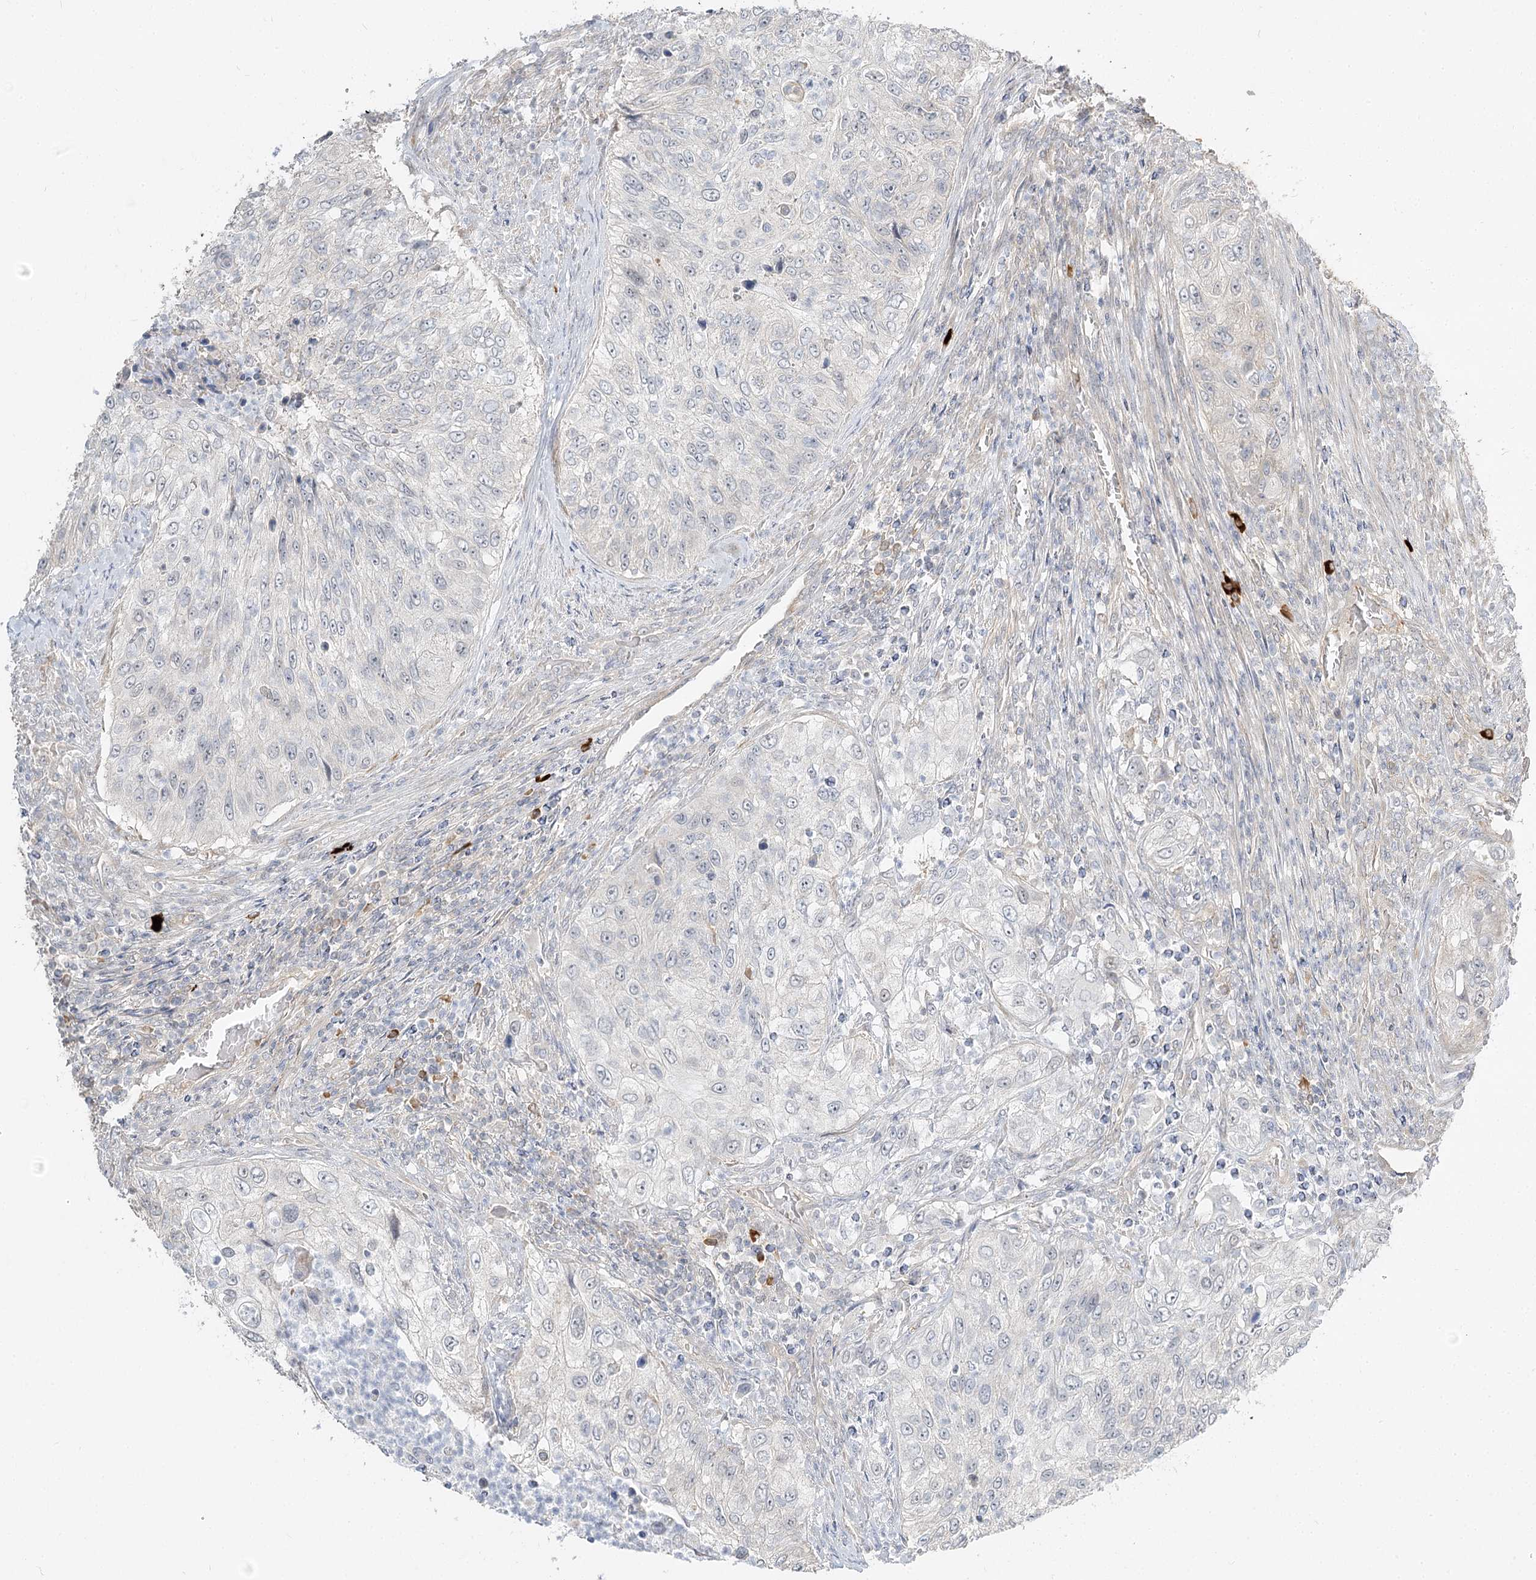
{"staining": {"intensity": "negative", "quantity": "none", "location": "none"}, "tissue": "urothelial cancer", "cell_type": "Tumor cells", "image_type": "cancer", "snomed": [{"axis": "morphology", "description": "Urothelial carcinoma, High grade"}, {"axis": "topography", "description": "Urinary bladder"}], "caption": "An image of high-grade urothelial carcinoma stained for a protein demonstrates no brown staining in tumor cells.", "gene": "GUCY2C", "patient": {"sex": "female", "age": 60}}